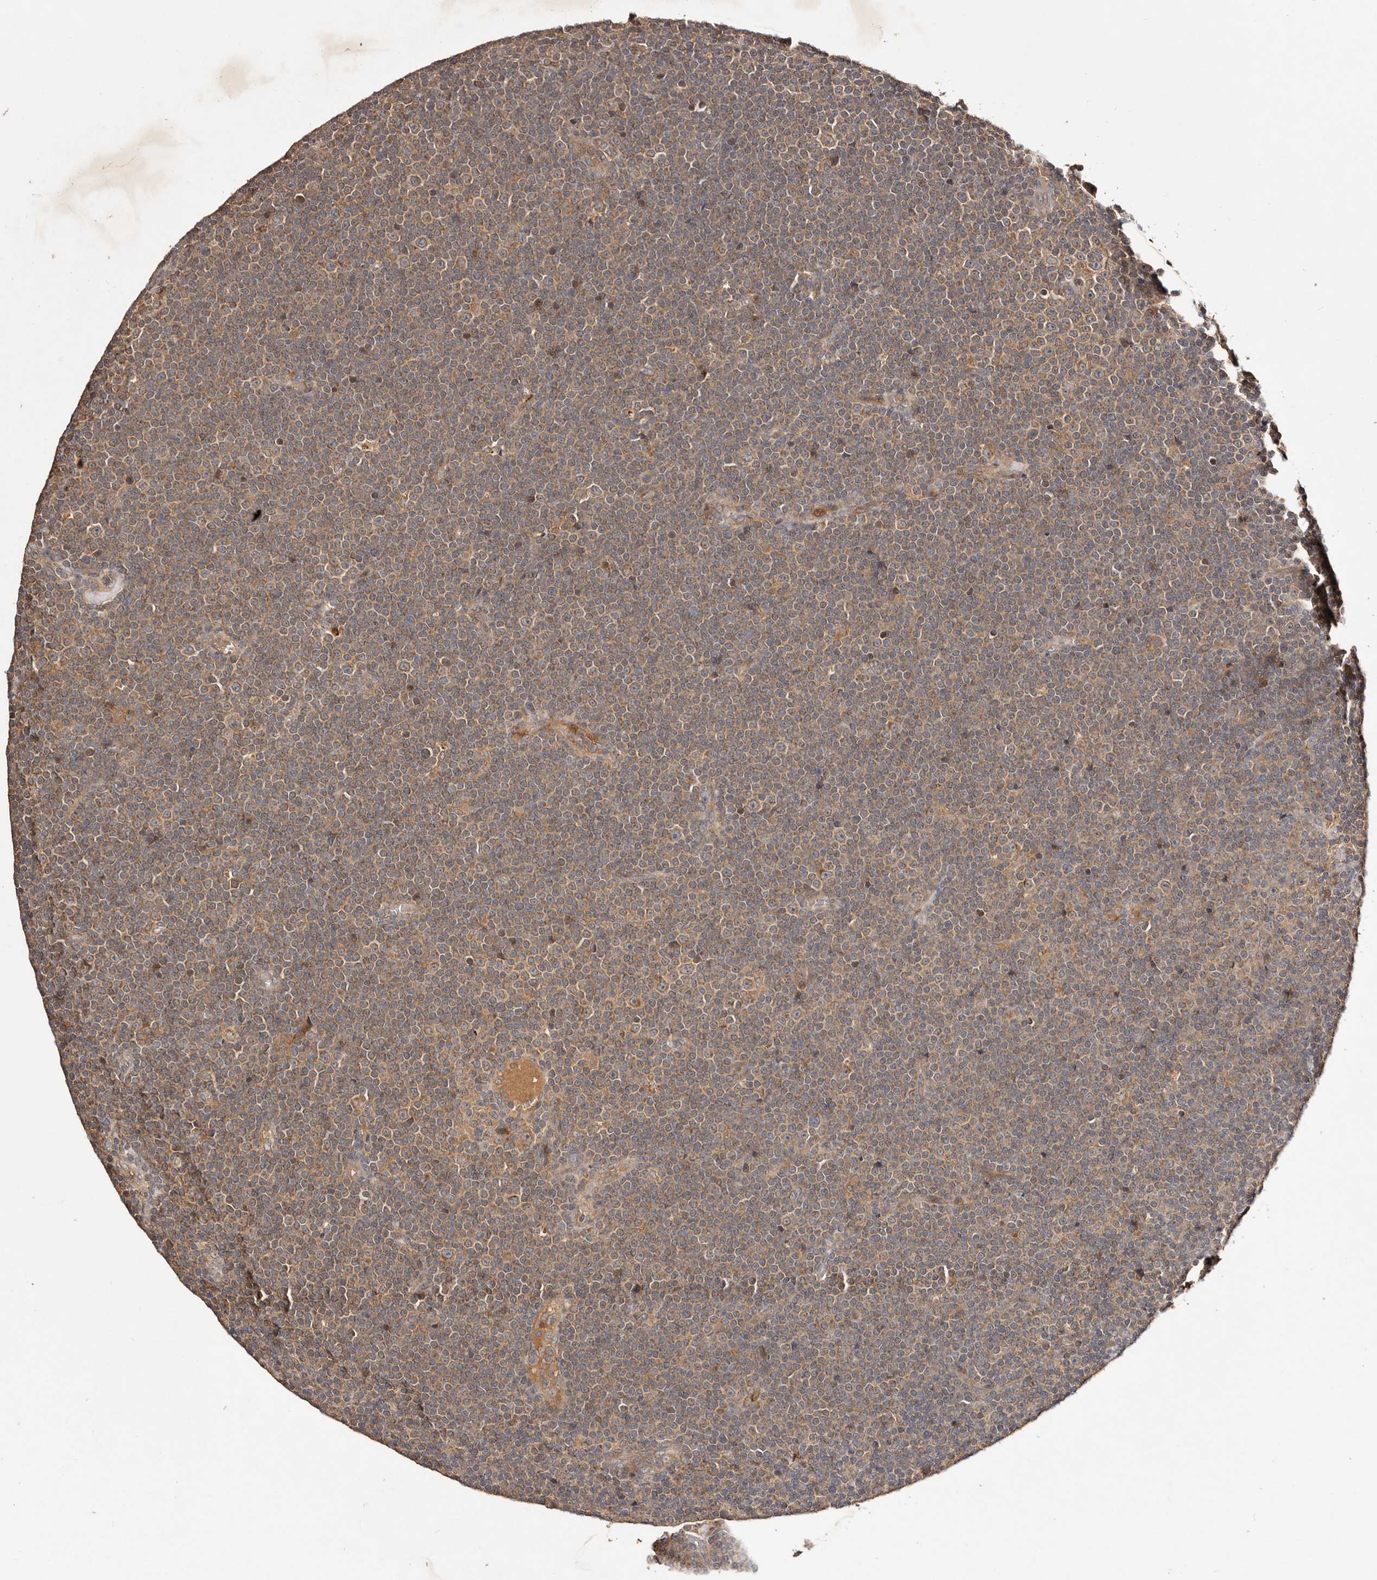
{"staining": {"intensity": "moderate", "quantity": ">75%", "location": "cytoplasmic/membranous"}, "tissue": "lymphoma", "cell_type": "Tumor cells", "image_type": "cancer", "snomed": [{"axis": "morphology", "description": "Malignant lymphoma, non-Hodgkin's type, Low grade"}, {"axis": "topography", "description": "Lymph node"}], "caption": "An immunohistochemistry (IHC) micrograph of neoplastic tissue is shown. Protein staining in brown highlights moderate cytoplasmic/membranous positivity in malignant lymphoma, non-Hodgkin's type (low-grade) within tumor cells.", "gene": "PKIB", "patient": {"sex": "female", "age": 67}}